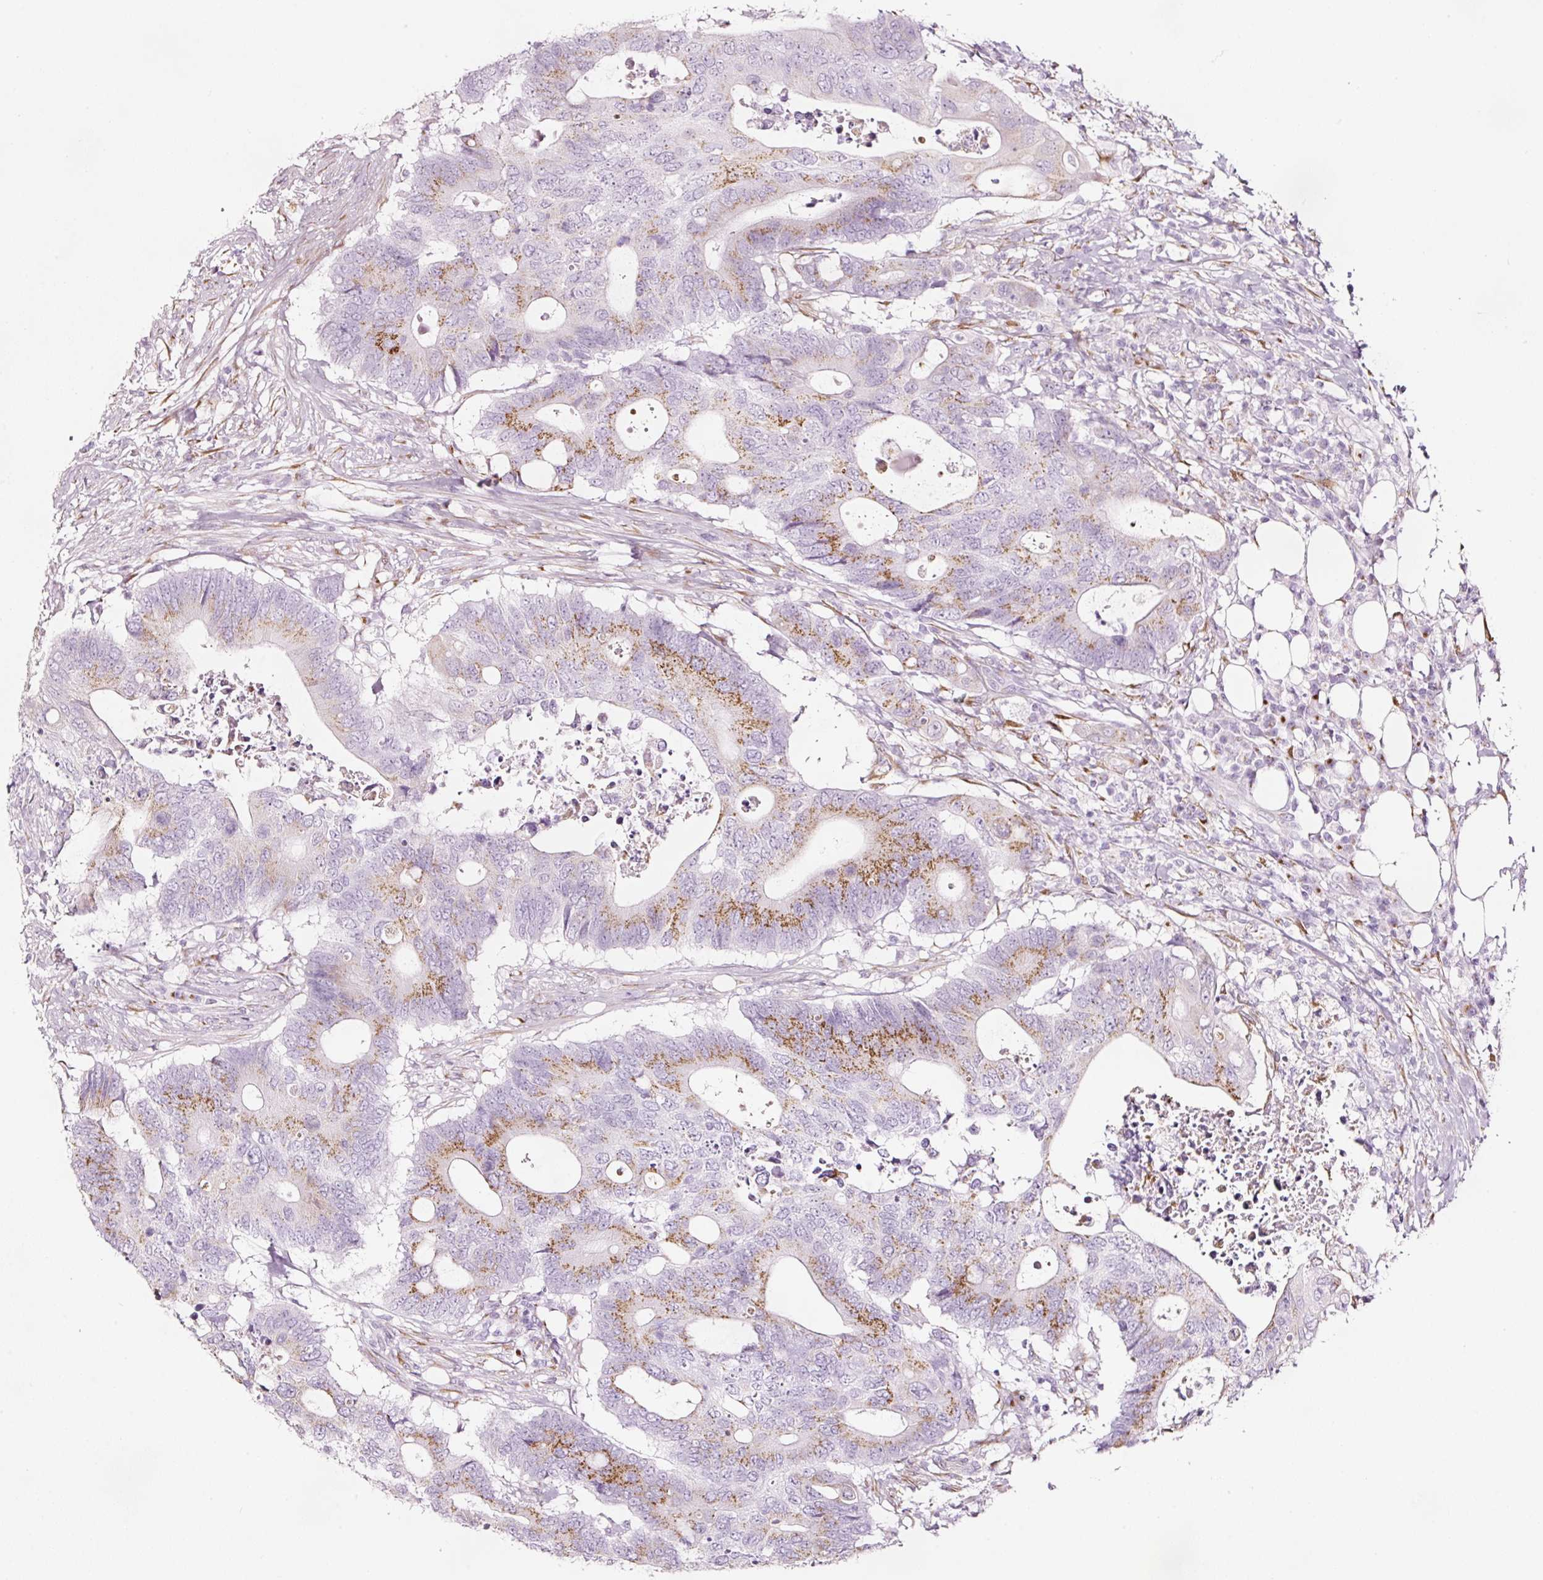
{"staining": {"intensity": "moderate", "quantity": ">75%", "location": "cytoplasmic/membranous"}, "tissue": "colorectal cancer", "cell_type": "Tumor cells", "image_type": "cancer", "snomed": [{"axis": "morphology", "description": "Adenocarcinoma, NOS"}, {"axis": "topography", "description": "Colon"}], "caption": "High-magnification brightfield microscopy of adenocarcinoma (colorectal) stained with DAB (3,3'-diaminobenzidine) (brown) and counterstained with hematoxylin (blue). tumor cells exhibit moderate cytoplasmic/membranous positivity is identified in about>75% of cells. The staining is performed using DAB (3,3'-diaminobenzidine) brown chromogen to label protein expression. The nuclei are counter-stained blue using hematoxylin.", "gene": "SDF4", "patient": {"sex": "male", "age": 71}}